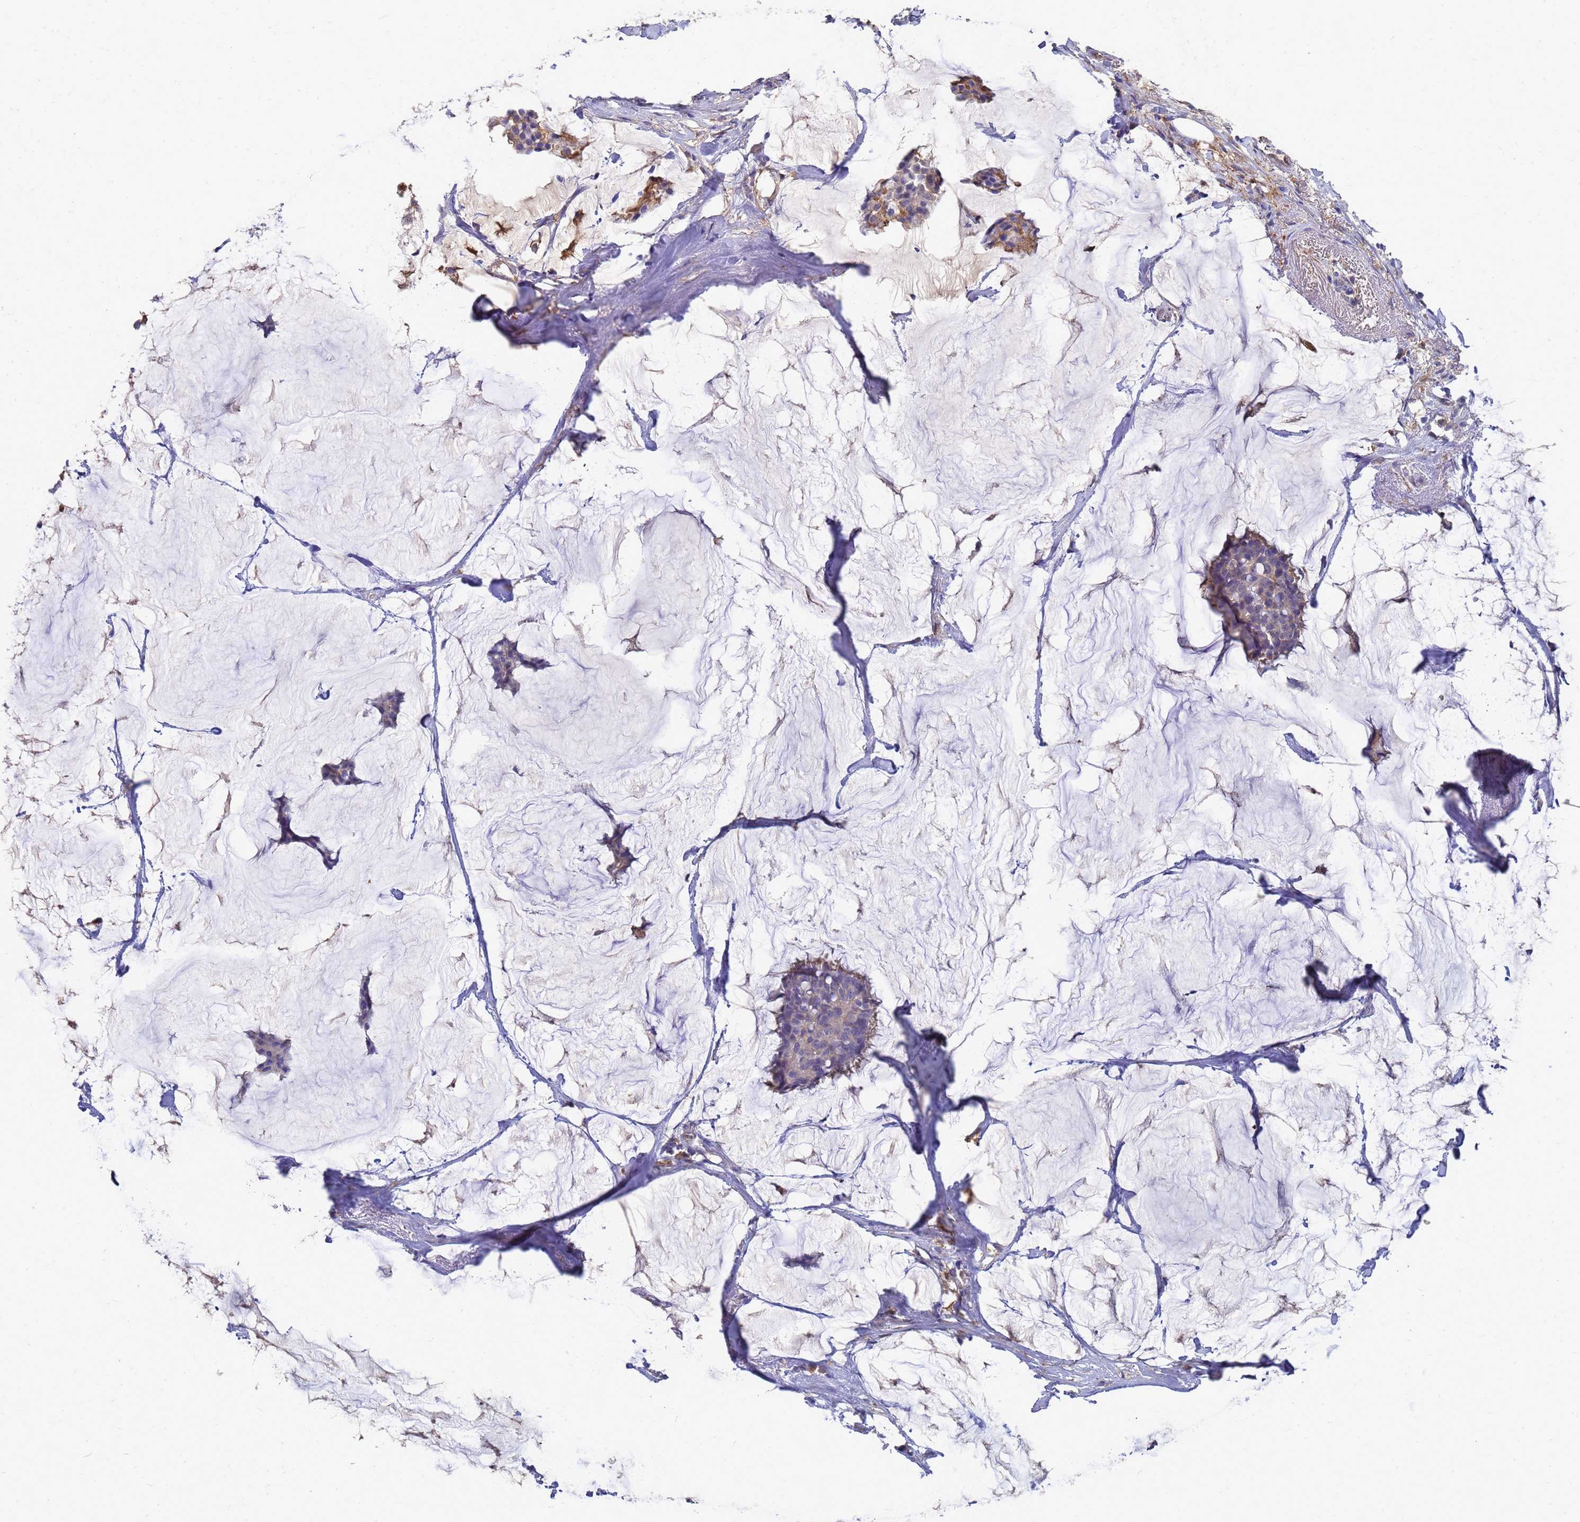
{"staining": {"intensity": "negative", "quantity": "none", "location": "none"}, "tissue": "breast cancer", "cell_type": "Tumor cells", "image_type": "cancer", "snomed": [{"axis": "morphology", "description": "Duct carcinoma"}, {"axis": "topography", "description": "Breast"}], "caption": "High magnification brightfield microscopy of breast cancer (invasive ductal carcinoma) stained with DAB (3,3'-diaminobenzidine) (brown) and counterstained with hematoxylin (blue): tumor cells show no significant staining. (DAB (3,3'-diaminobenzidine) immunohistochemistry (IHC) with hematoxylin counter stain).", "gene": "SLC35E2B", "patient": {"sex": "female", "age": 93}}